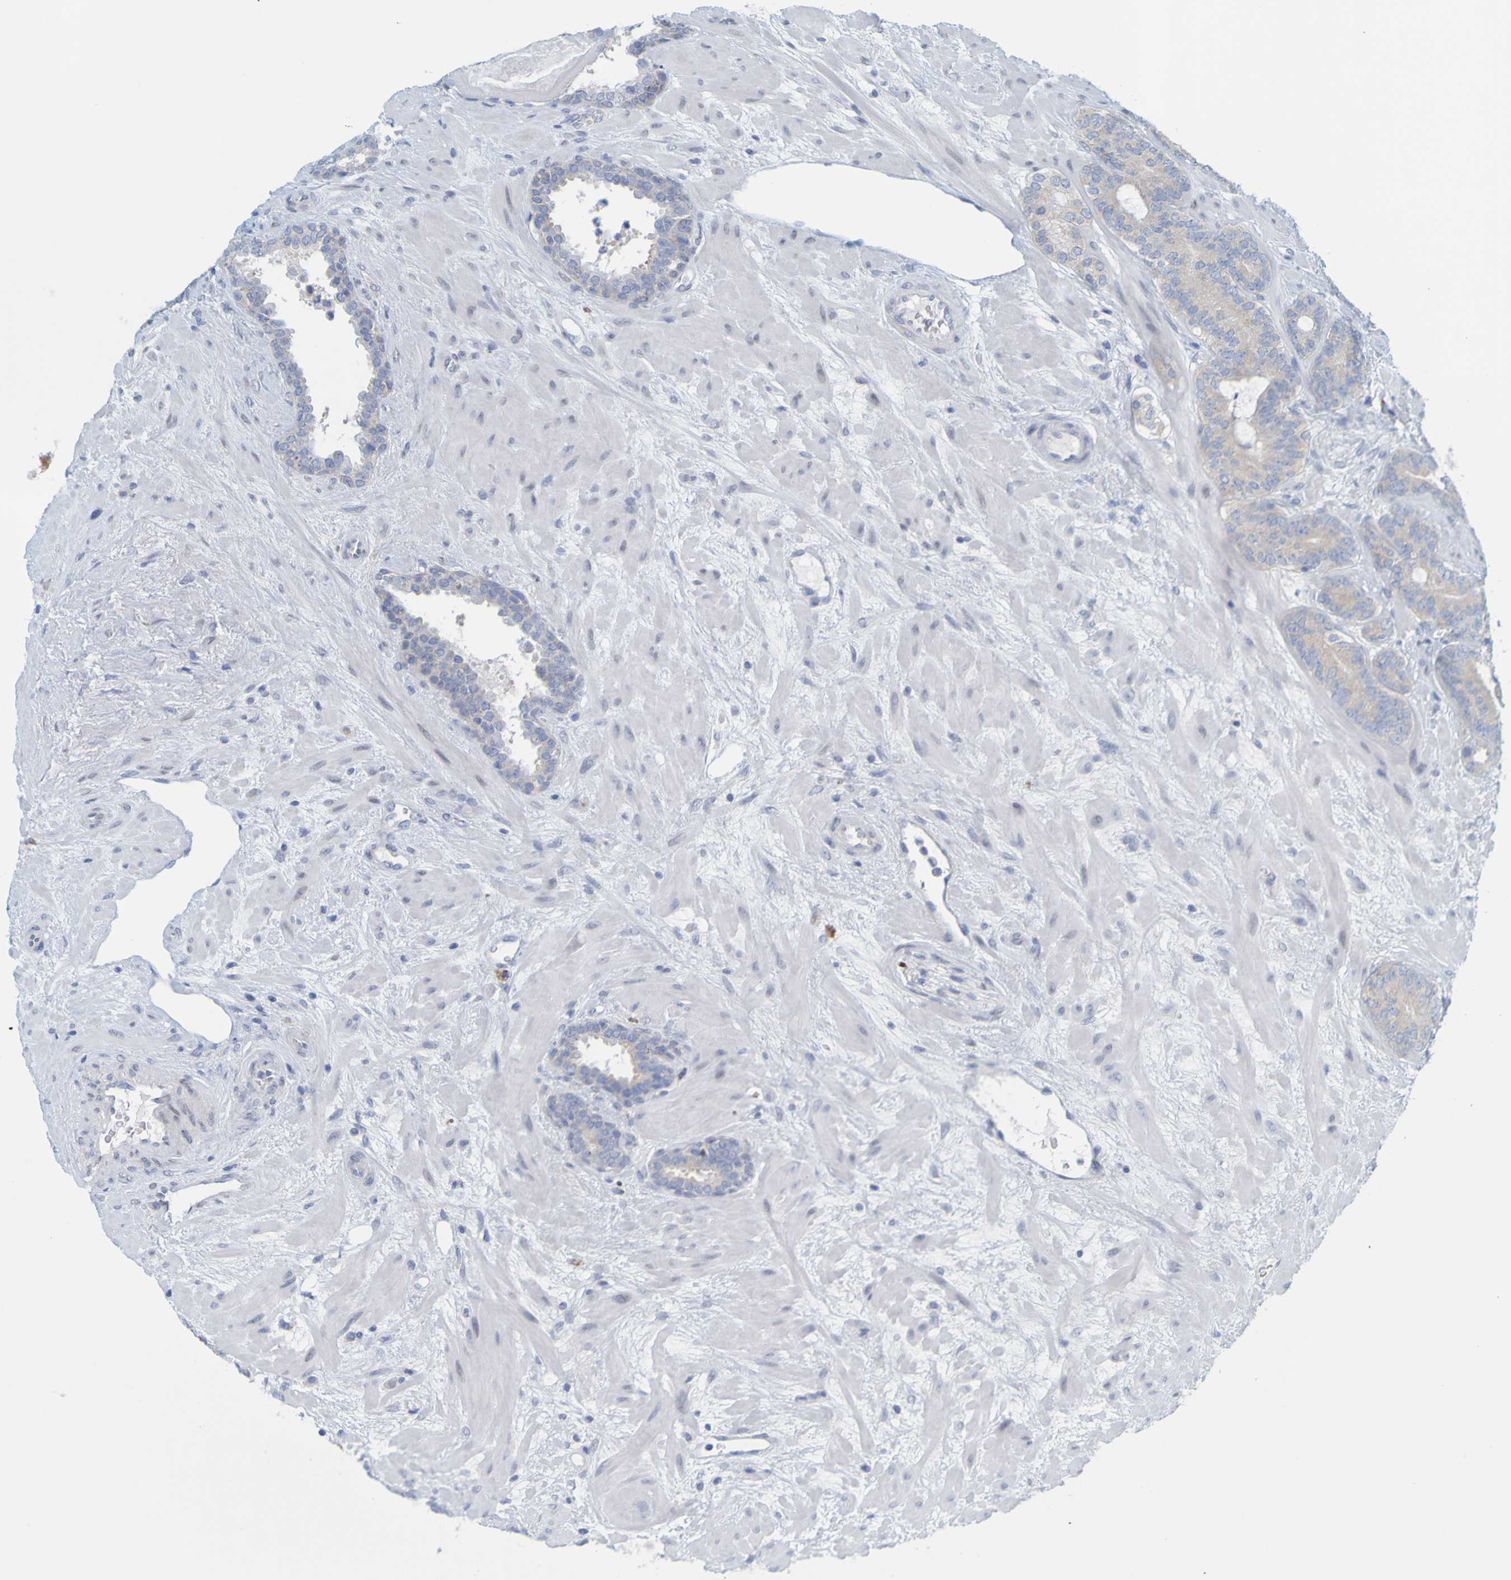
{"staining": {"intensity": "weak", "quantity": ">75%", "location": "cytoplasmic/membranous"}, "tissue": "prostate cancer", "cell_type": "Tumor cells", "image_type": "cancer", "snomed": [{"axis": "morphology", "description": "Adenocarcinoma, Low grade"}, {"axis": "topography", "description": "Prostate"}], "caption": "A photomicrograph of low-grade adenocarcinoma (prostate) stained for a protein demonstrates weak cytoplasmic/membranous brown staining in tumor cells.", "gene": "MAG", "patient": {"sex": "male", "age": 63}}